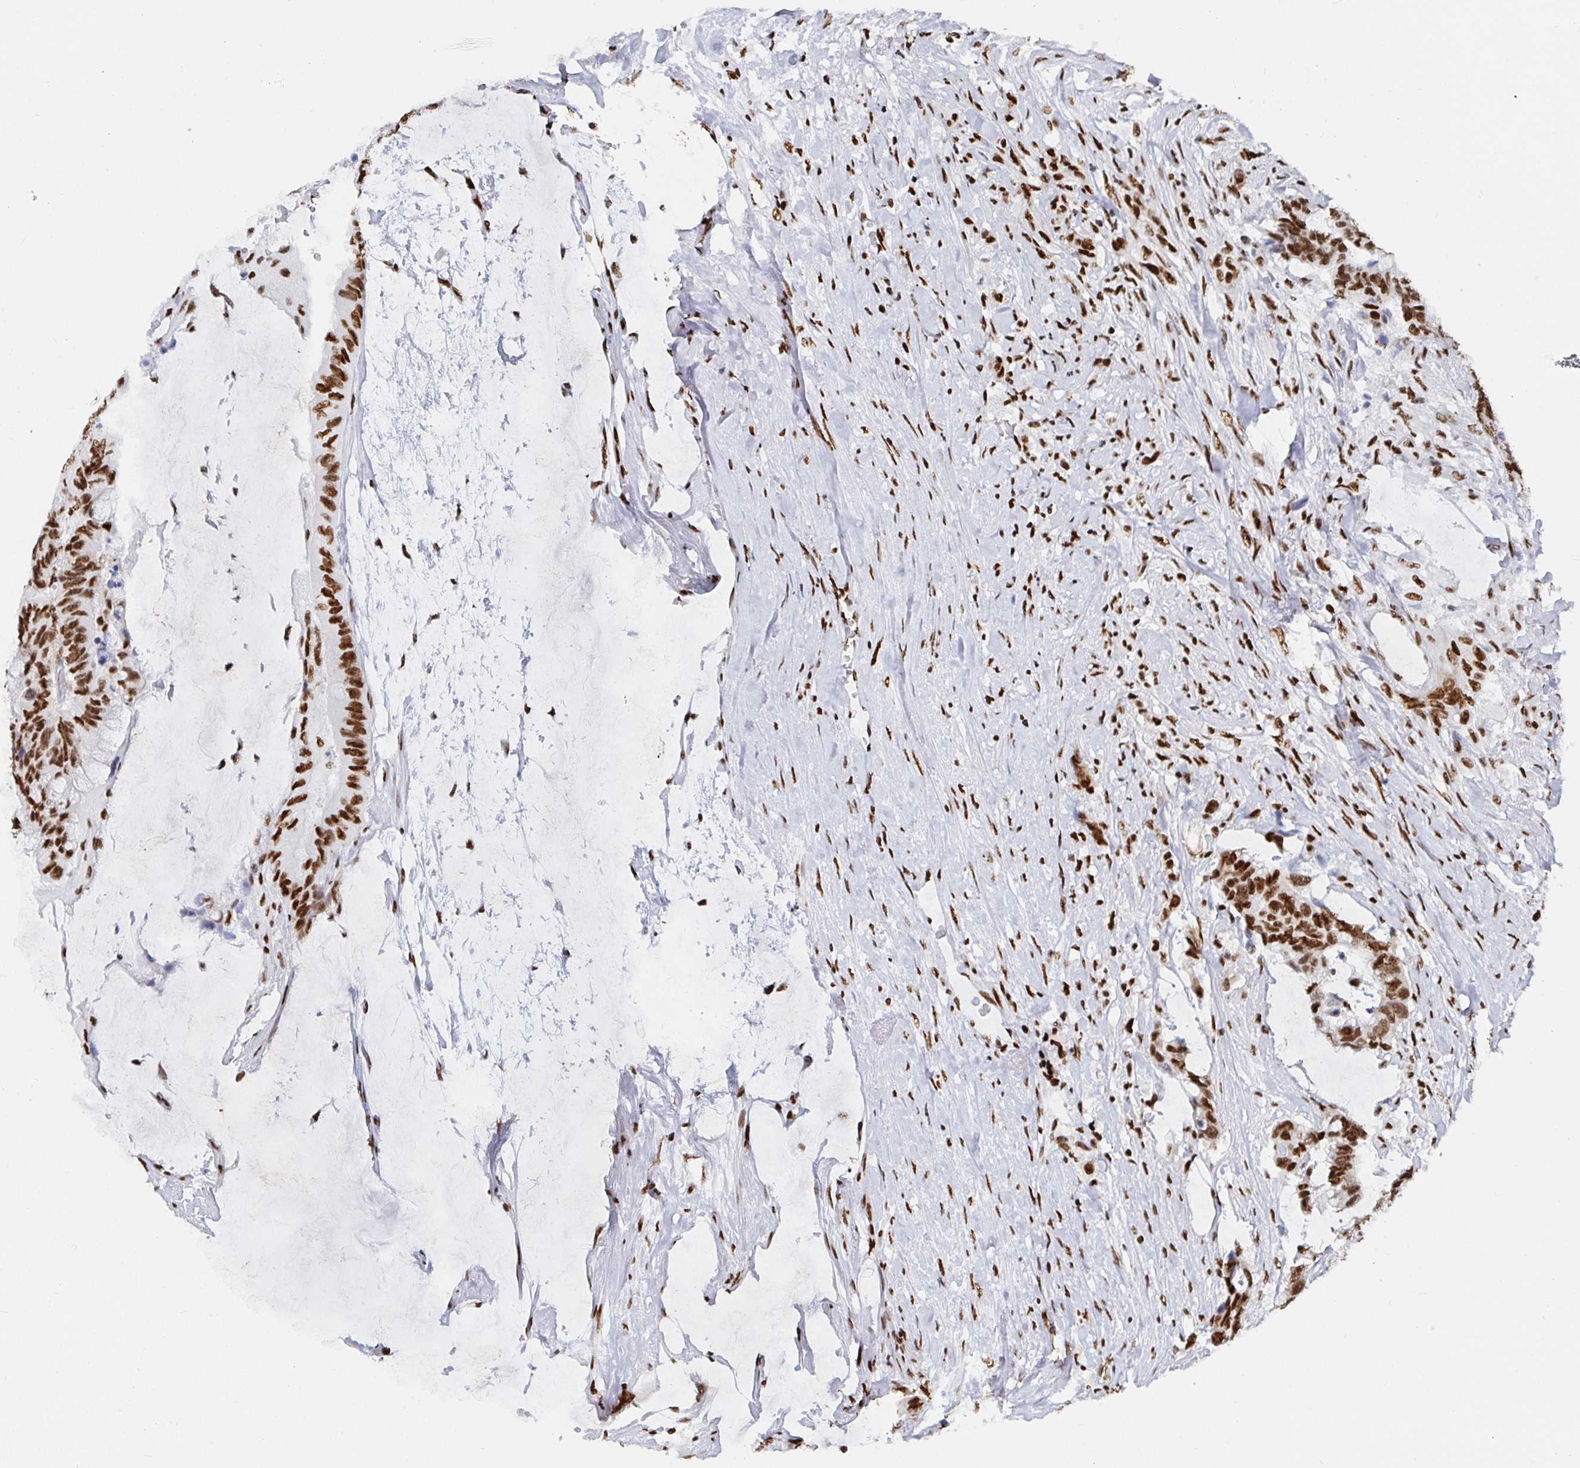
{"staining": {"intensity": "strong", "quantity": ">75%", "location": "nuclear"}, "tissue": "colorectal cancer", "cell_type": "Tumor cells", "image_type": "cancer", "snomed": [{"axis": "morphology", "description": "Adenocarcinoma, NOS"}, {"axis": "topography", "description": "Rectum"}], "caption": "Brown immunohistochemical staining in colorectal cancer (adenocarcinoma) displays strong nuclear expression in approximately >75% of tumor cells.", "gene": "EWSR1", "patient": {"sex": "female", "age": 59}}